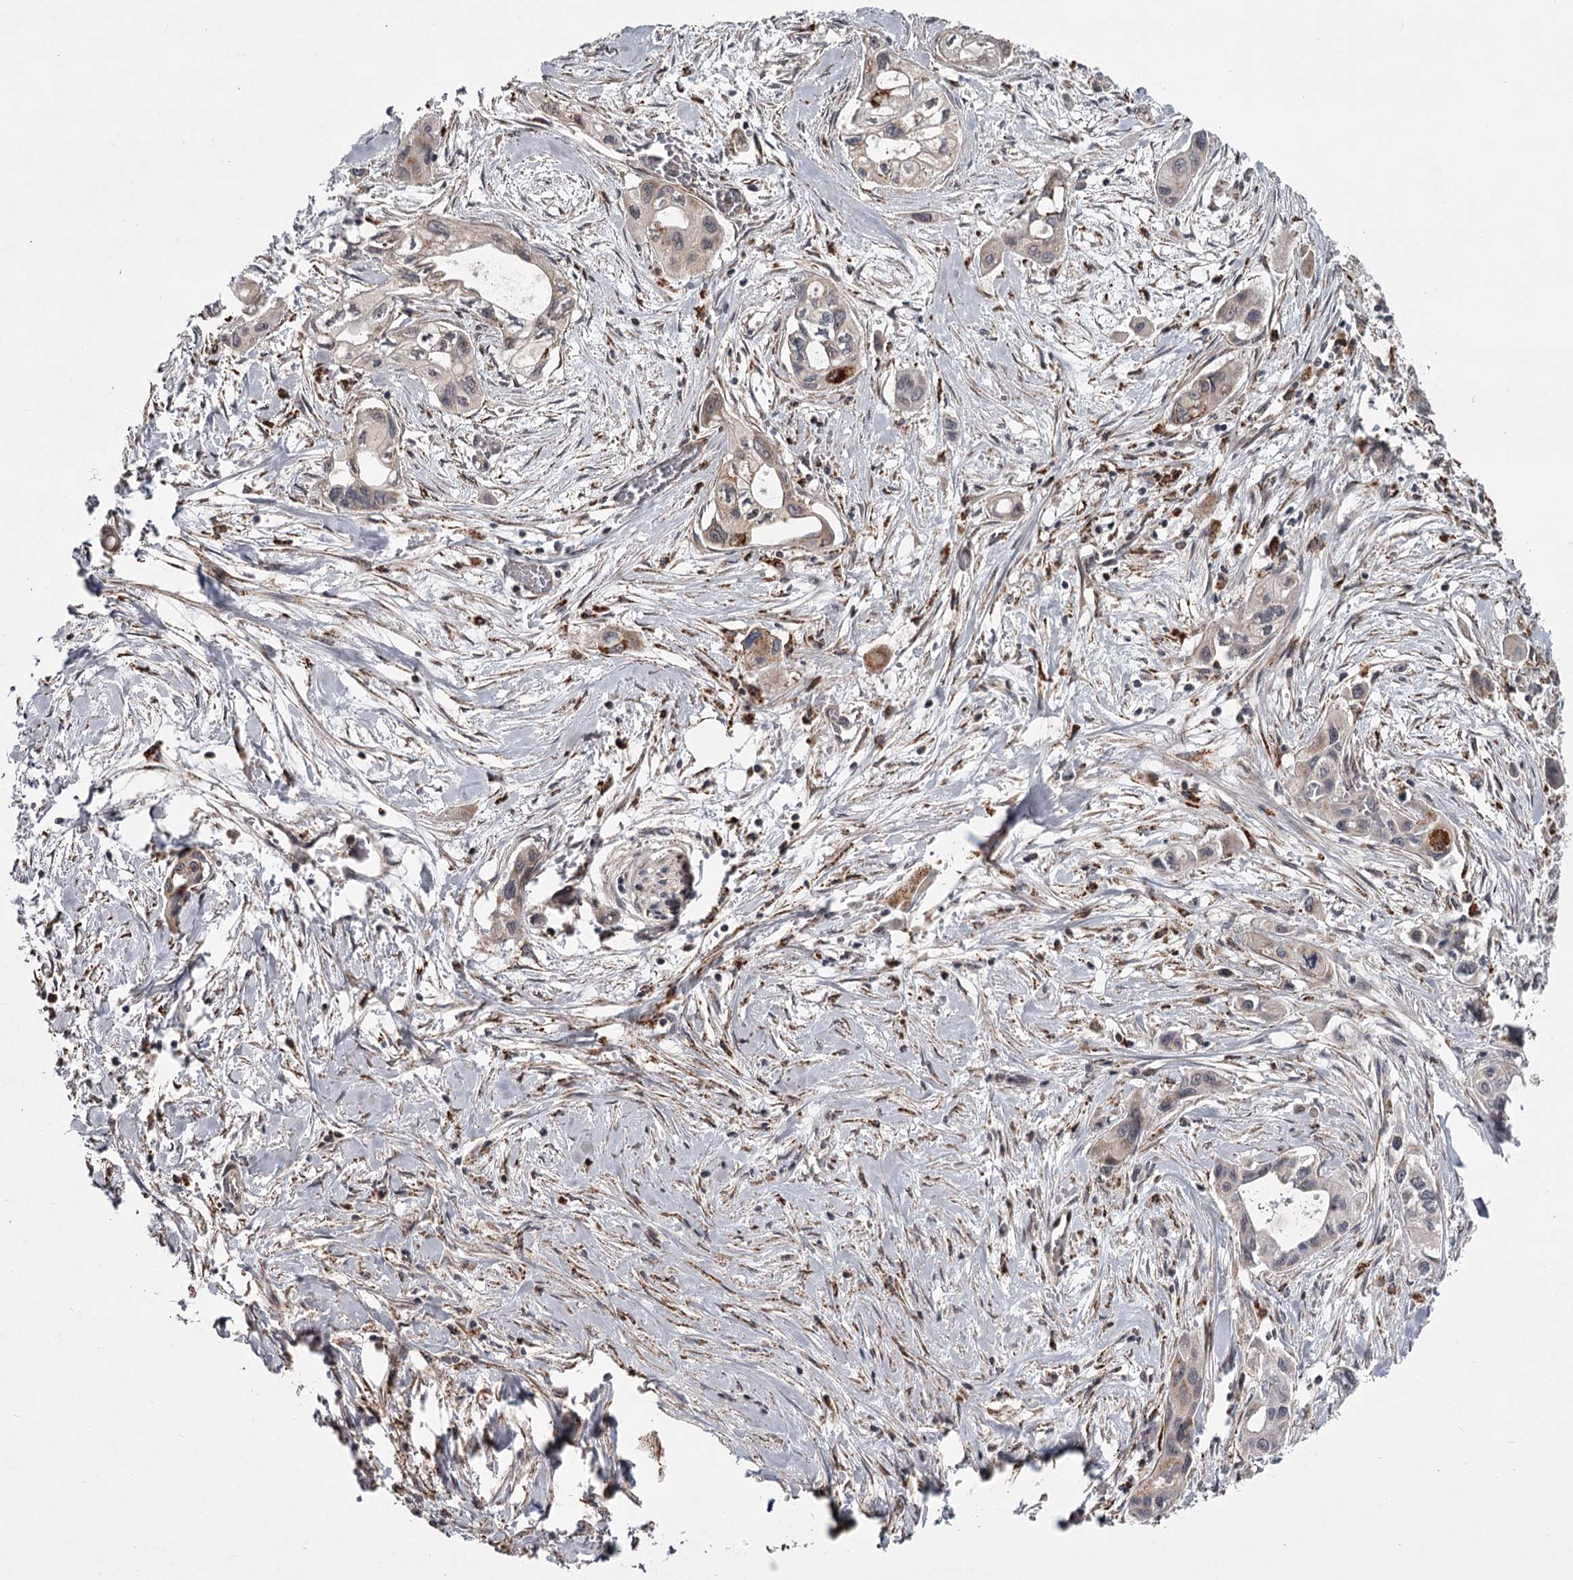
{"staining": {"intensity": "negative", "quantity": "none", "location": "none"}, "tissue": "pancreatic cancer", "cell_type": "Tumor cells", "image_type": "cancer", "snomed": [{"axis": "morphology", "description": "Adenocarcinoma, NOS"}, {"axis": "topography", "description": "Pancreas"}], "caption": "A high-resolution micrograph shows immunohistochemistry (IHC) staining of adenocarcinoma (pancreatic), which reveals no significant staining in tumor cells.", "gene": "CDC123", "patient": {"sex": "male", "age": 75}}